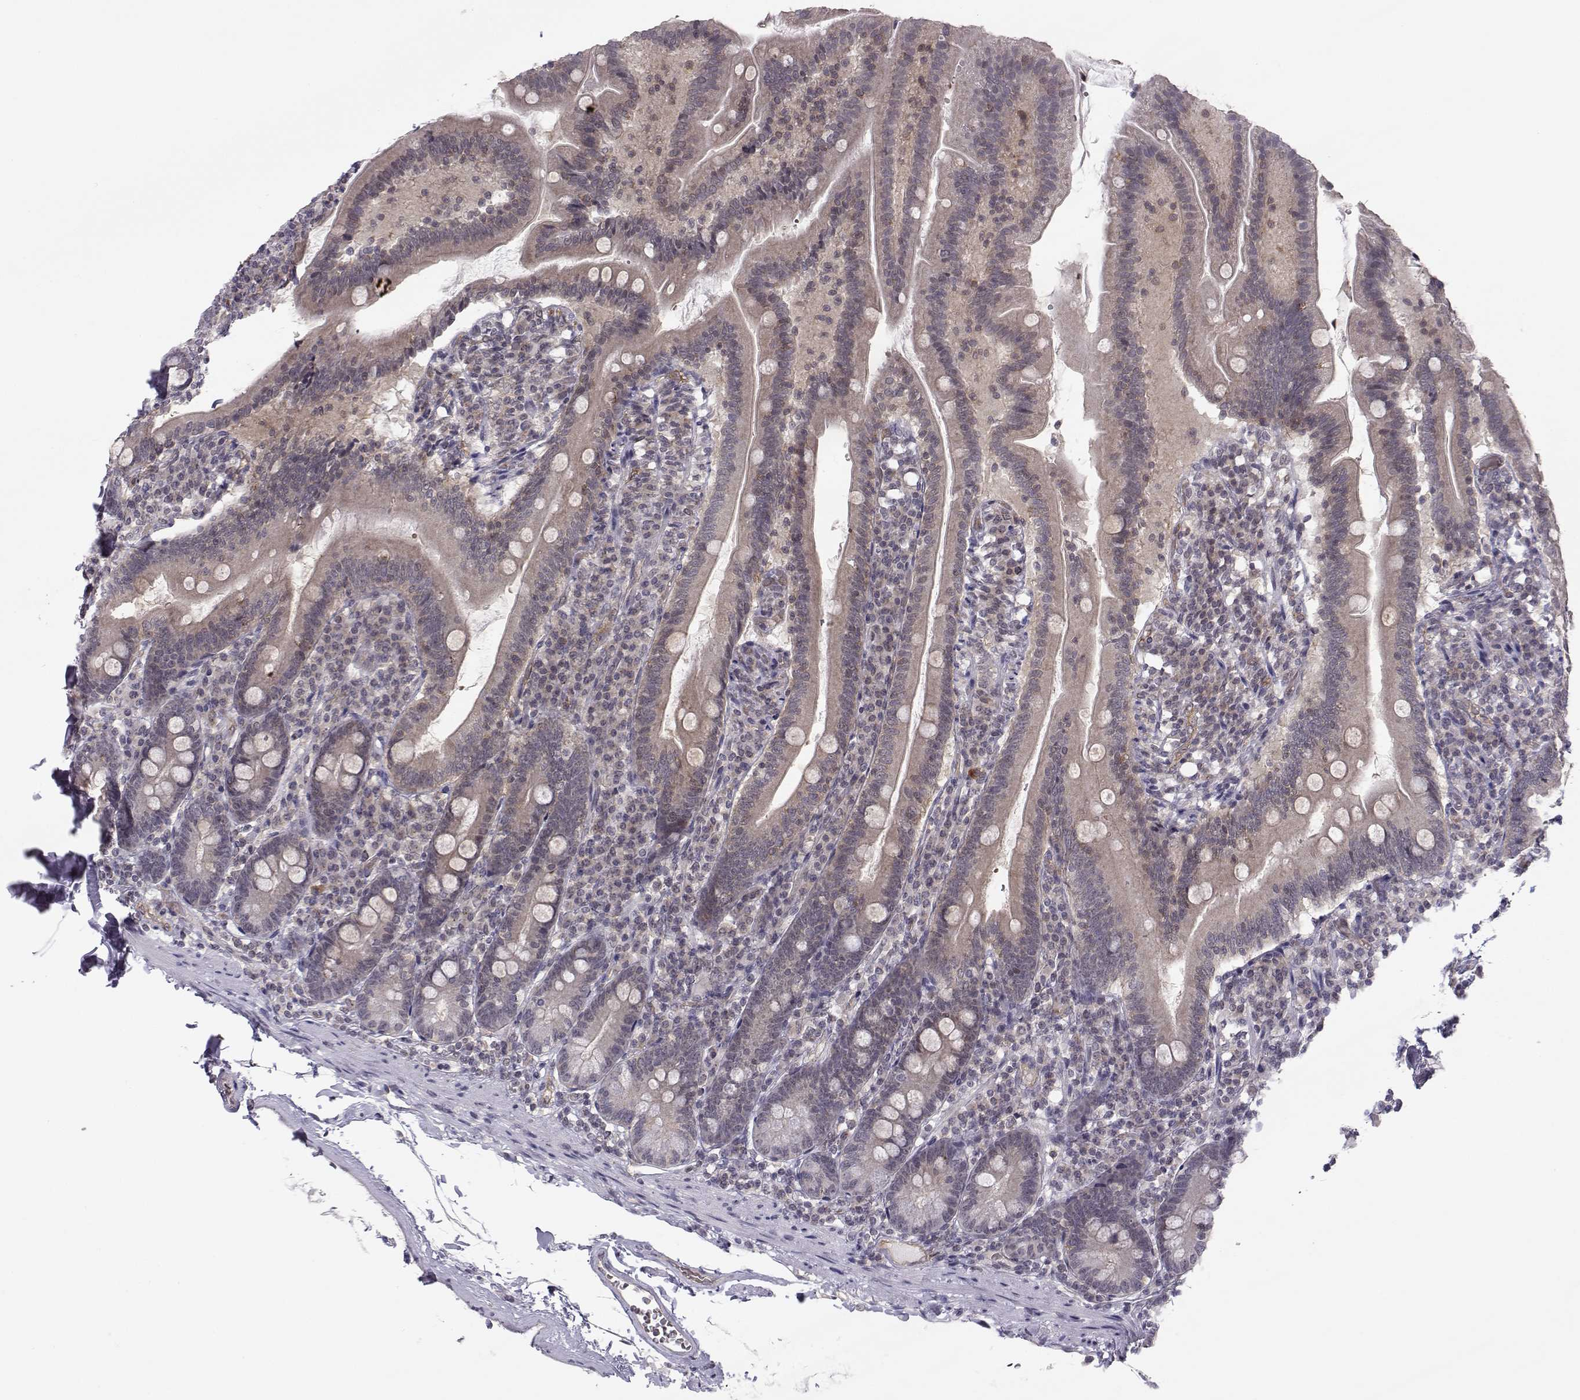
{"staining": {"intensity": "weak", "quantity": "25%-75%", "location": "cytoplasmic/membranous"}, "tissue": "duodenum", "cell_type": "Glandular cells", "image_type": "normal", "snomed": [{"axis": "morphology", "description": "Normal tissue, NOS"}, {"axis": "topography", "description": "Duodenum"}], "caption": "About 25%-75% of glandular cells in normal human duodenum demonstrate weak cytoplasmic/membranous protein expression as visualized by brown immunohistochemical staining.", "gene": "KIF13B", "patient": {"sex": "female", "age": 67}}